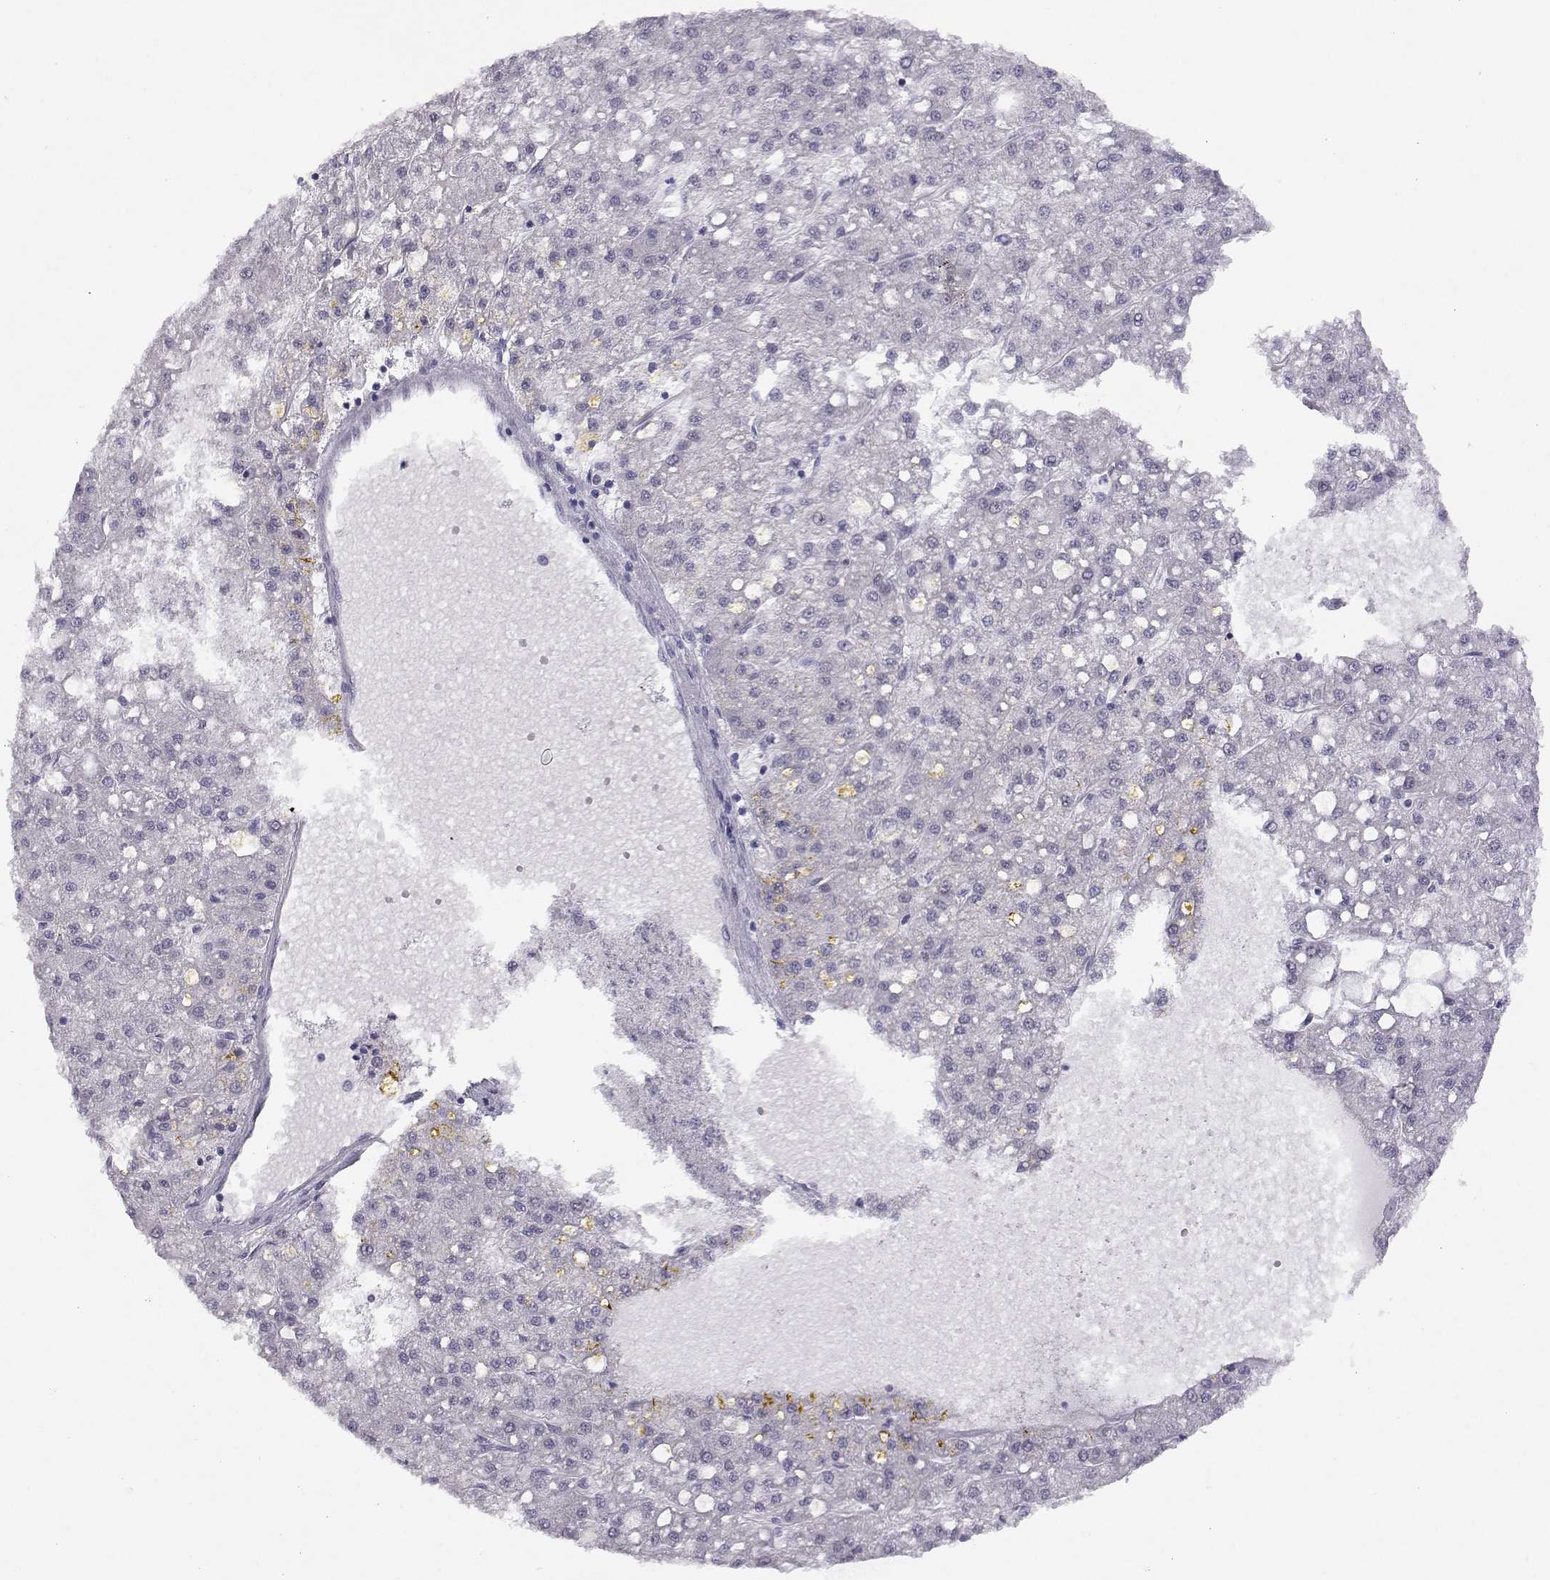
{"staining": {"intensity": "negative", "quantity": "none", "location": "none"}, "tissue": "liver cancer", "cell_type": "Tumor cells", "image_type": "cancer", "snomed": [{"axis": "morphology", "description": "Carcinoma, Hepatocellular, NOS"}, {"axis": "topography", "description": "Liver"}], "caption": "A high-resolution micrograph shows immunohistochemistry staining of liver cancer, which exhibits no significant staining in tumor cells.", "gene": "MED26", "patient": {"sex": "male", "age": 67}}